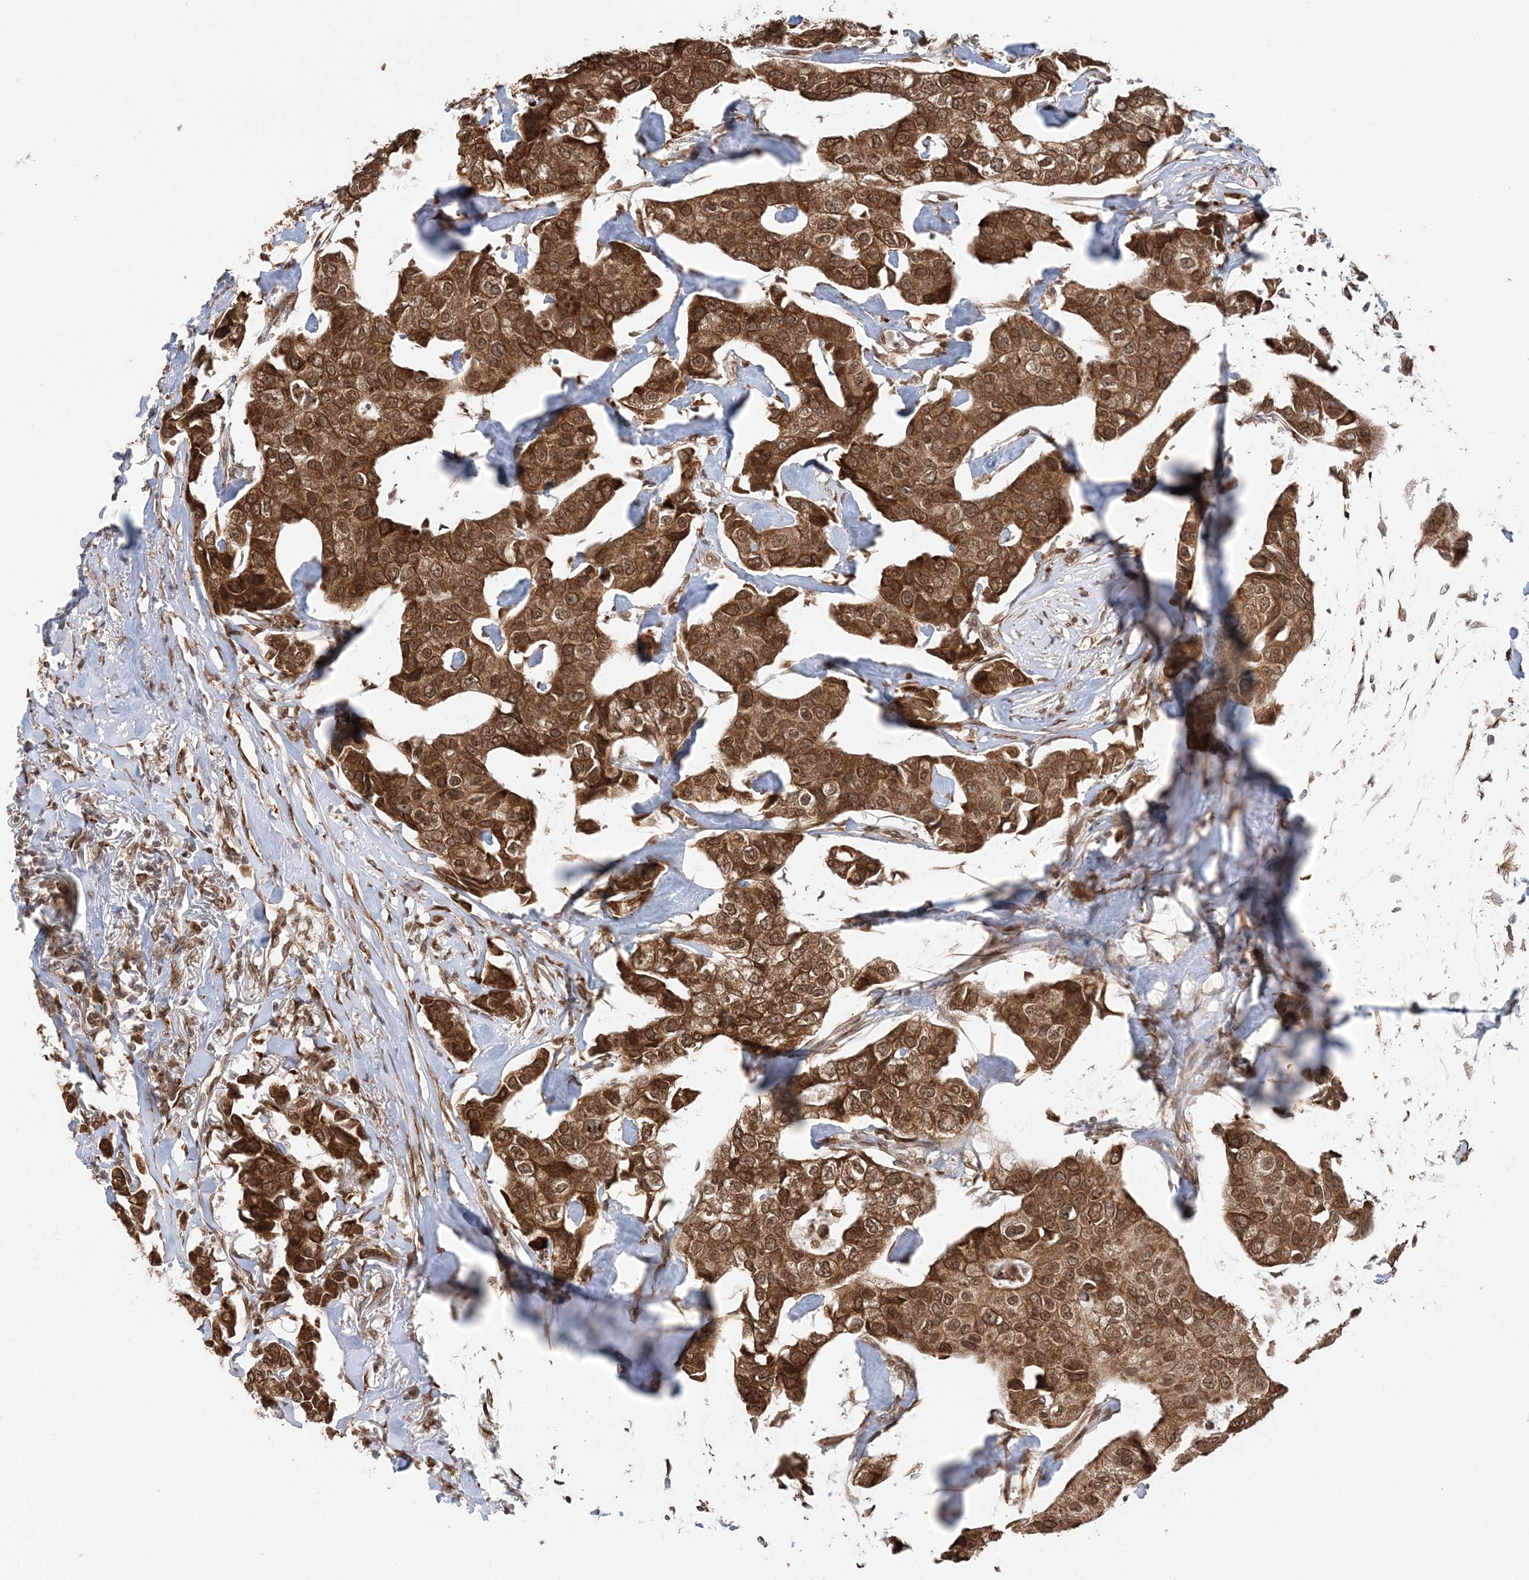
{"staining": {"intensity": "strong", "quantity": ">75%", "location": "cytoplasmic/membranous,nuclear"}, "tissue": "breast cancer", "cell_type": "Tumor cells", "image_type": "cancer", "snomed": [{"axis": "morphology", "description": "Duct carcinoma"}, {"axis": "topography", "description": "Breast"}], "caption": "The micrograph shows a brown stain indicating the presence of a protein in the cytoplasmic/membranous and nuclear of tumor cells in intraductal carcinoma (breast).", "gene": "TMED10", "patient": {"sex": "female", "age": 80}}